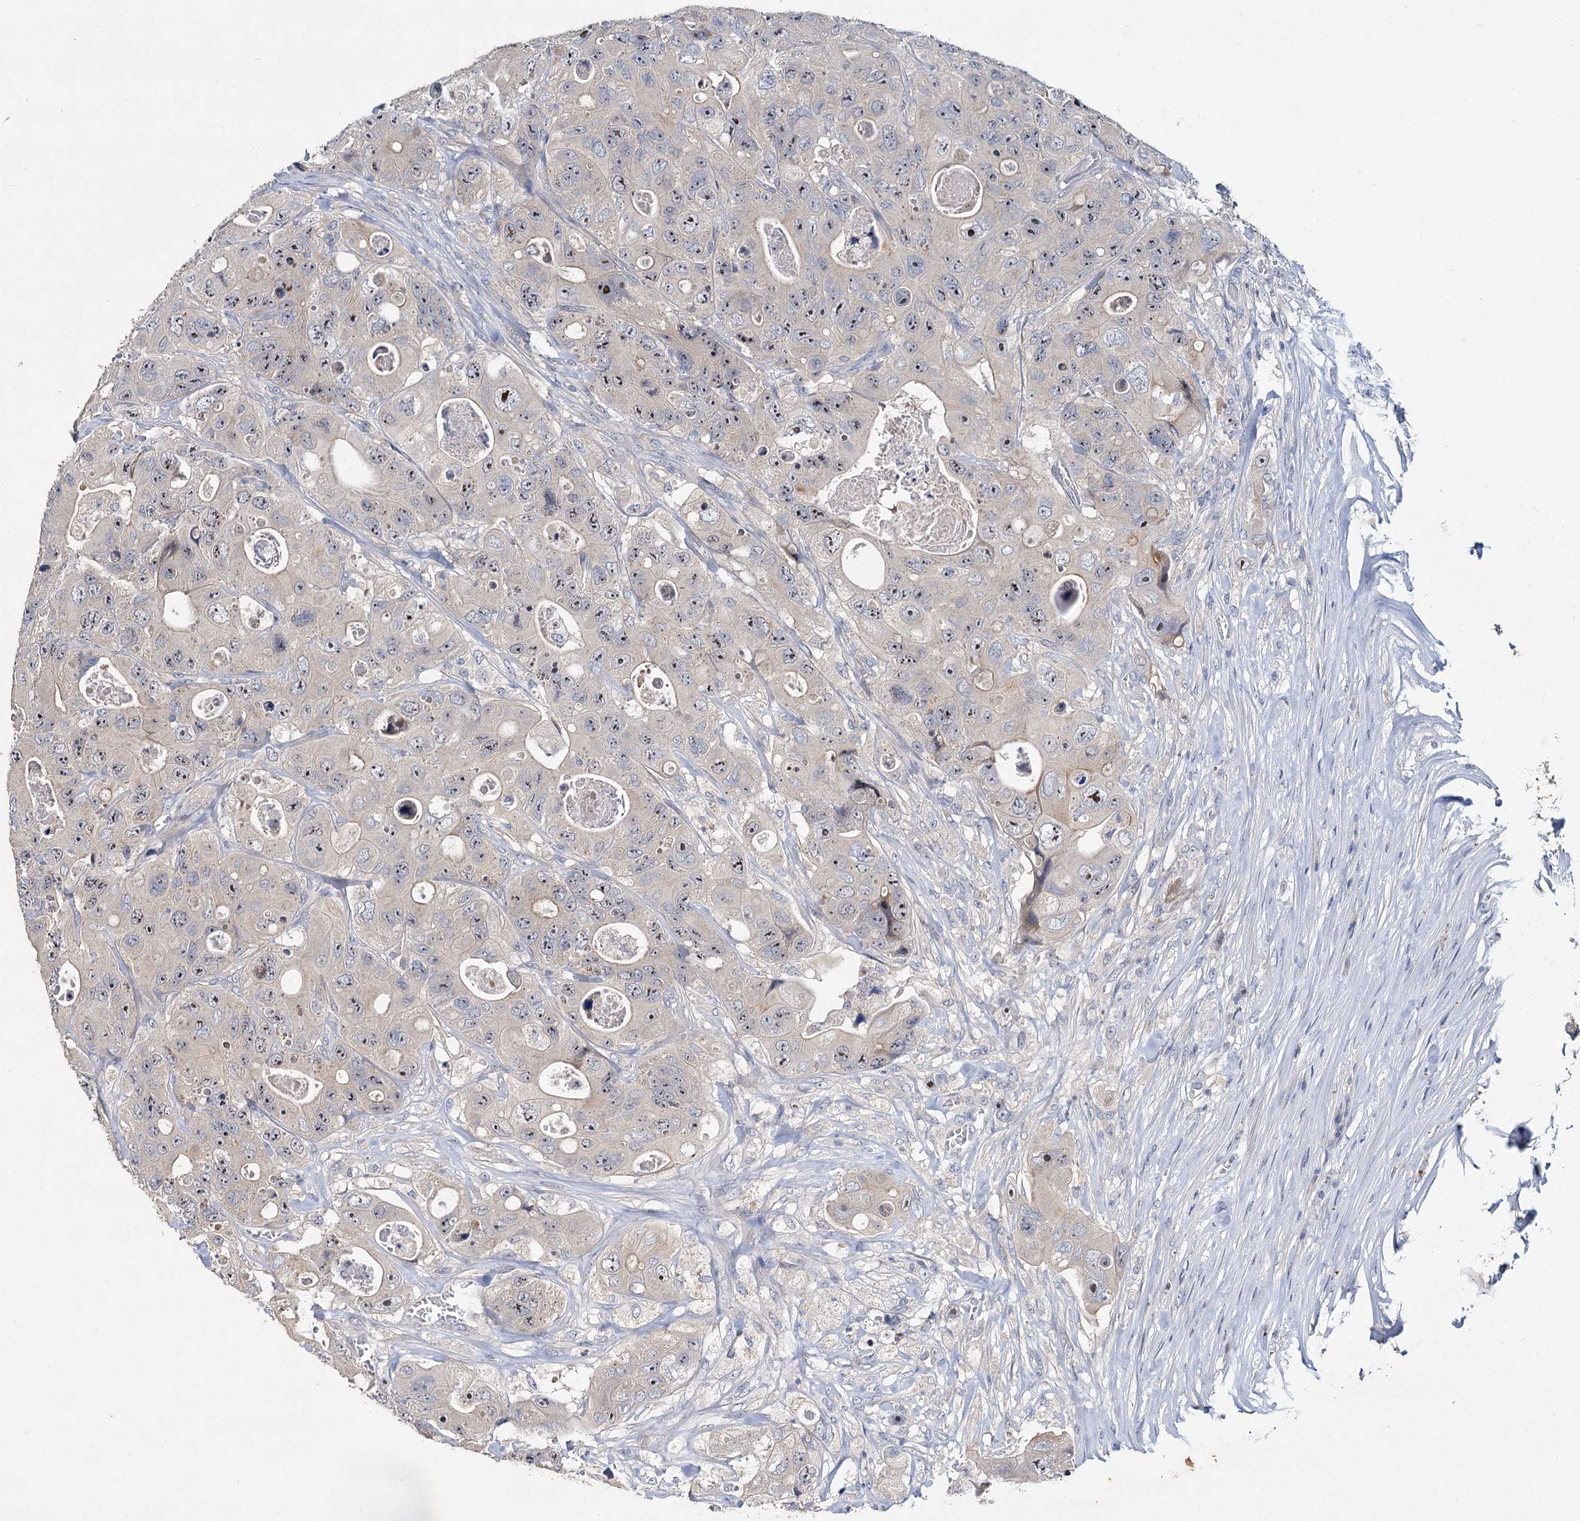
{"staining": {"intensity": "moderate", "quantity": "<25%", "location": "nuclear"}, "tissue": "colorectal cancer", "cell_type": "Tumor cells", "image_type": "cancer", "snomed": [{"axis": "morphology", "description": "Adenocarcinoma, NOS"}, {"axis": "topography", "description": "Colon"}], "caption": "Immunohistochemistry histopathology image of neoplastic tissue: adenocarcinoma (colorectal) stained using IHC displays low levels of moderate protein expression localized specifically in the nuclear of tumor cells, appearing as a nuclear brown color.", "gene": "ATP9A", "patient": {"sex": "female", "age": 46}}